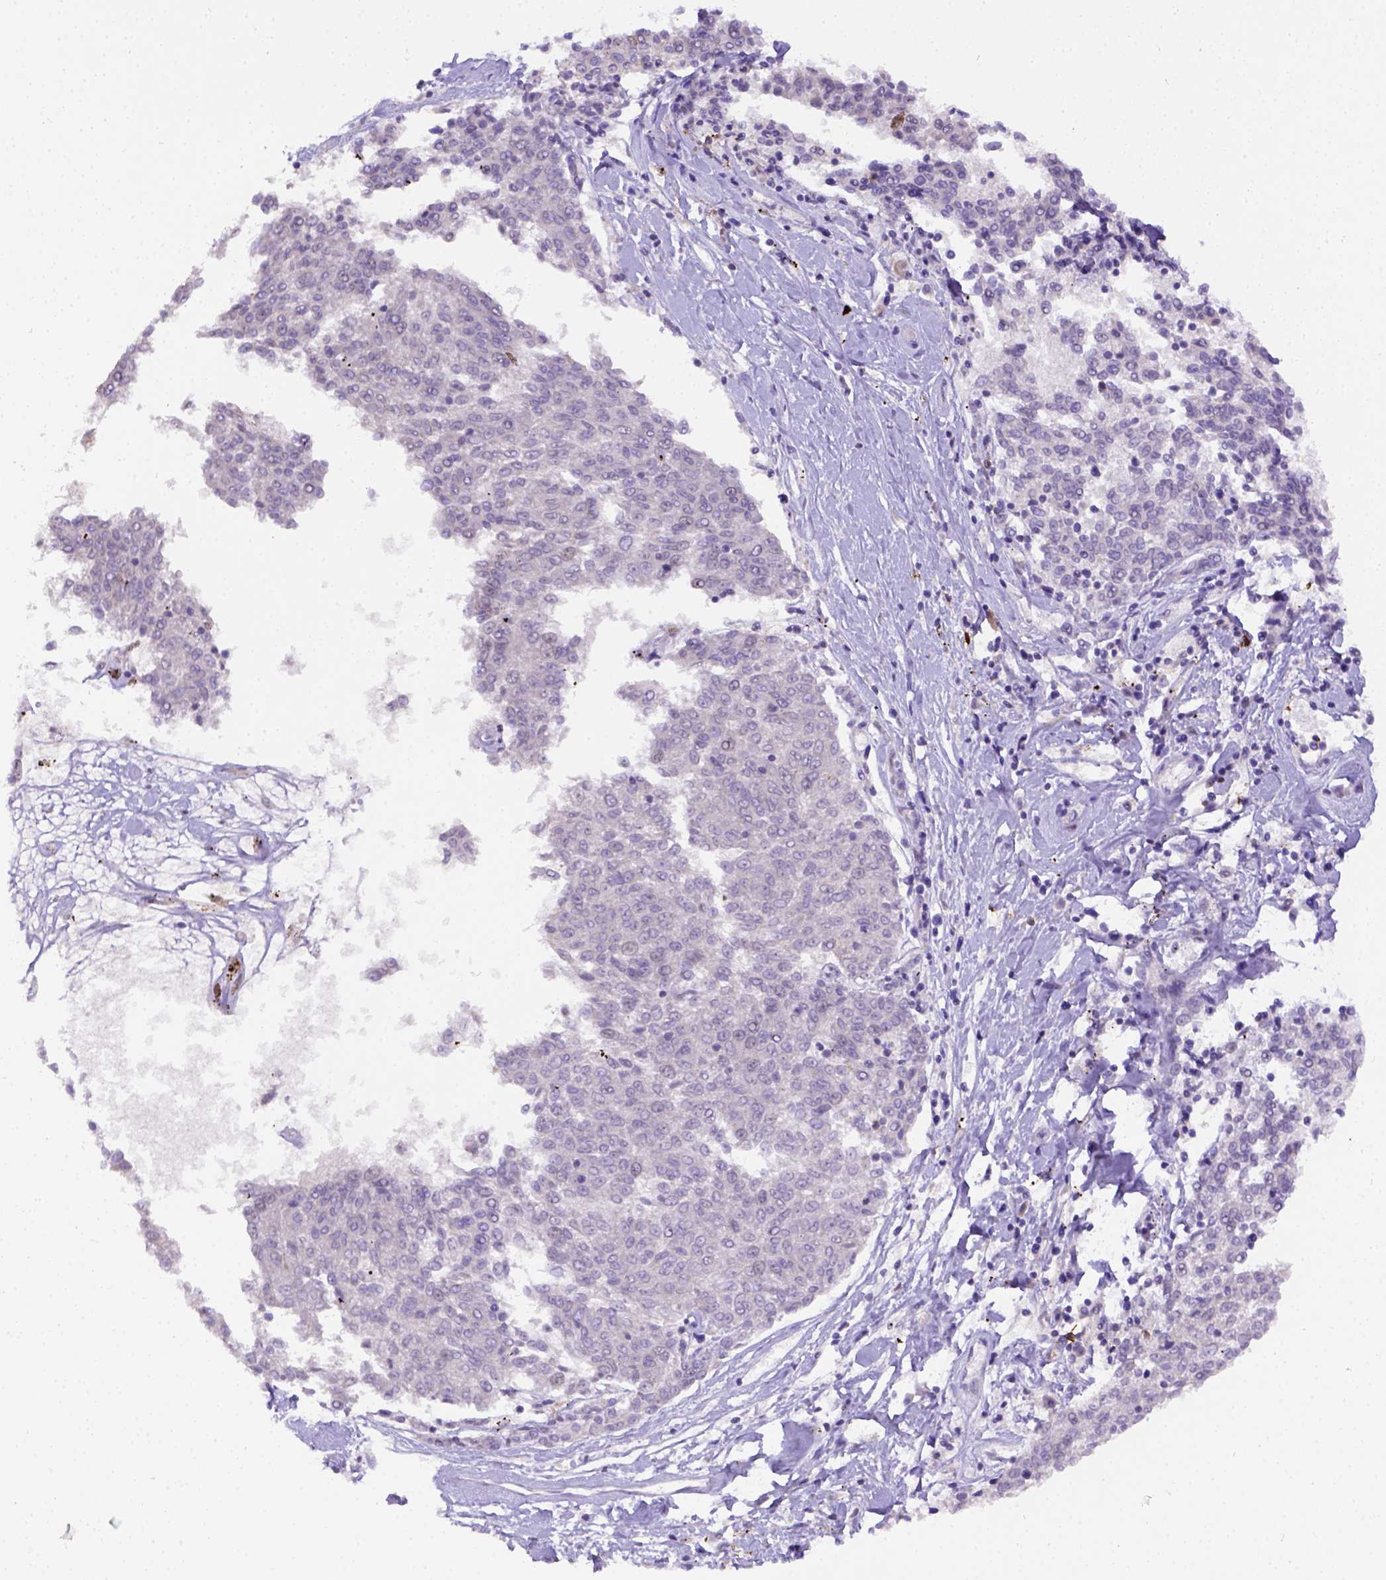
{"staining": {"intensity": "negative", "quantity": "none", "location": "none"}, "tissue": "melanoma", "cell_type": "Tumor cells", "image_type": "cancer", "snomed": [{"axis": "morphology", "description": "Malignant melanoma, NOS"}, {"axis": "topography", "description": "Skin"}], "caption": "Immunohistochemistry micrograph of melanoma stained for a protein (brown), which shows no staining in tumor cells.", "gene": "B3GAT1", "patient": {"sex": "female", "age": 72}}